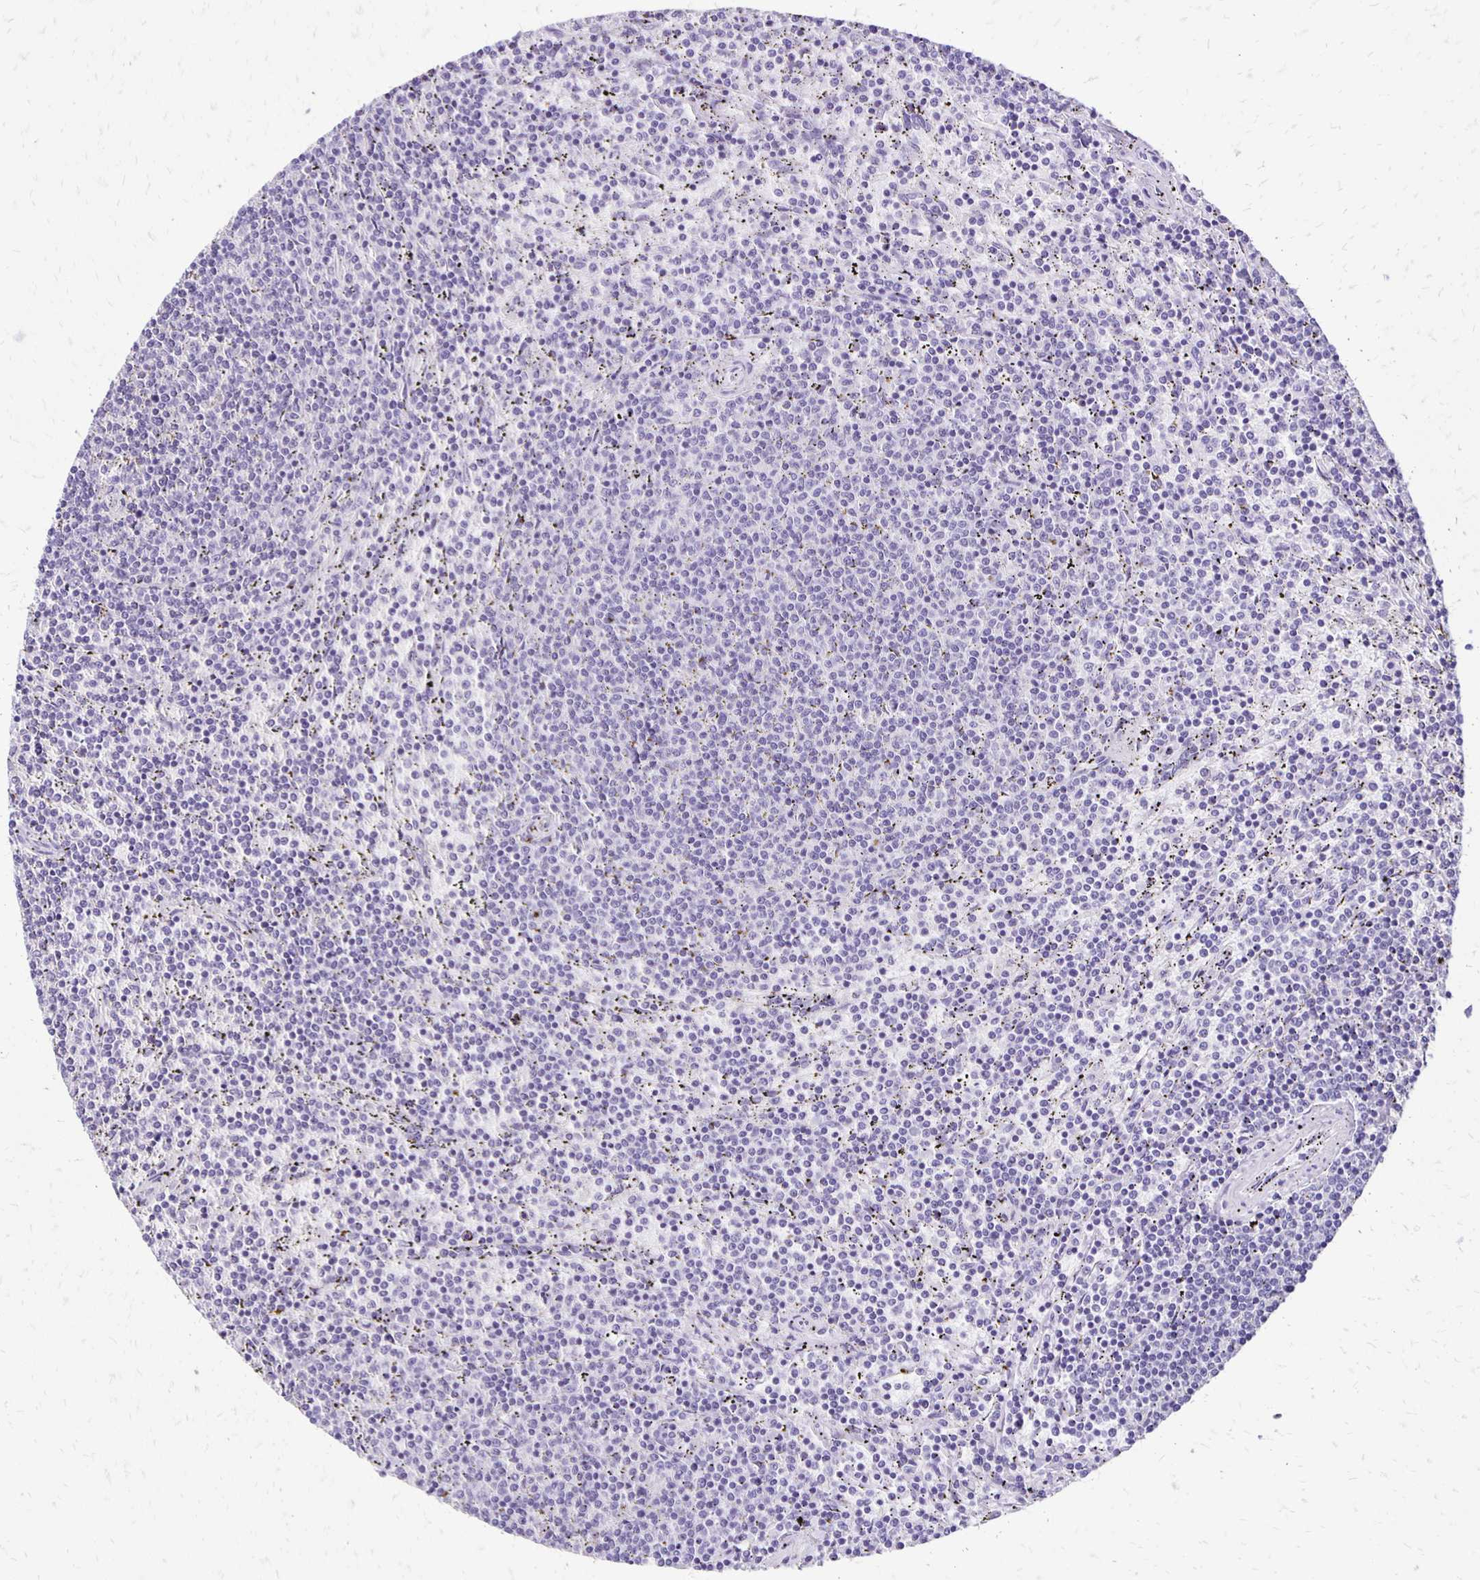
{"staining": {"intensity": "negative", "quantity": "none", "location": "none"}, "tissue": "lymphoma", "cell_type": "Tumor cells", "image_type": "cancer", "snomed": [{"axis": "morphology", "description": "Malignant lymphoma, non-Hodgkin's type, Low grade"}, {"axis": "topography", "description": "Spleen"}], "caption": "Immunohistochemical staining of low-grade malignant lymphoma, non-Hodgkin's type shows no significant expression in tumor cells. Brightfield microscopy of immunohistochemistry stained with DAB (brown) and hematoxylin (blue), captured at high magnification.", "gene": "ANKRD45", "patient": {"sex": "female", "age": 50}}